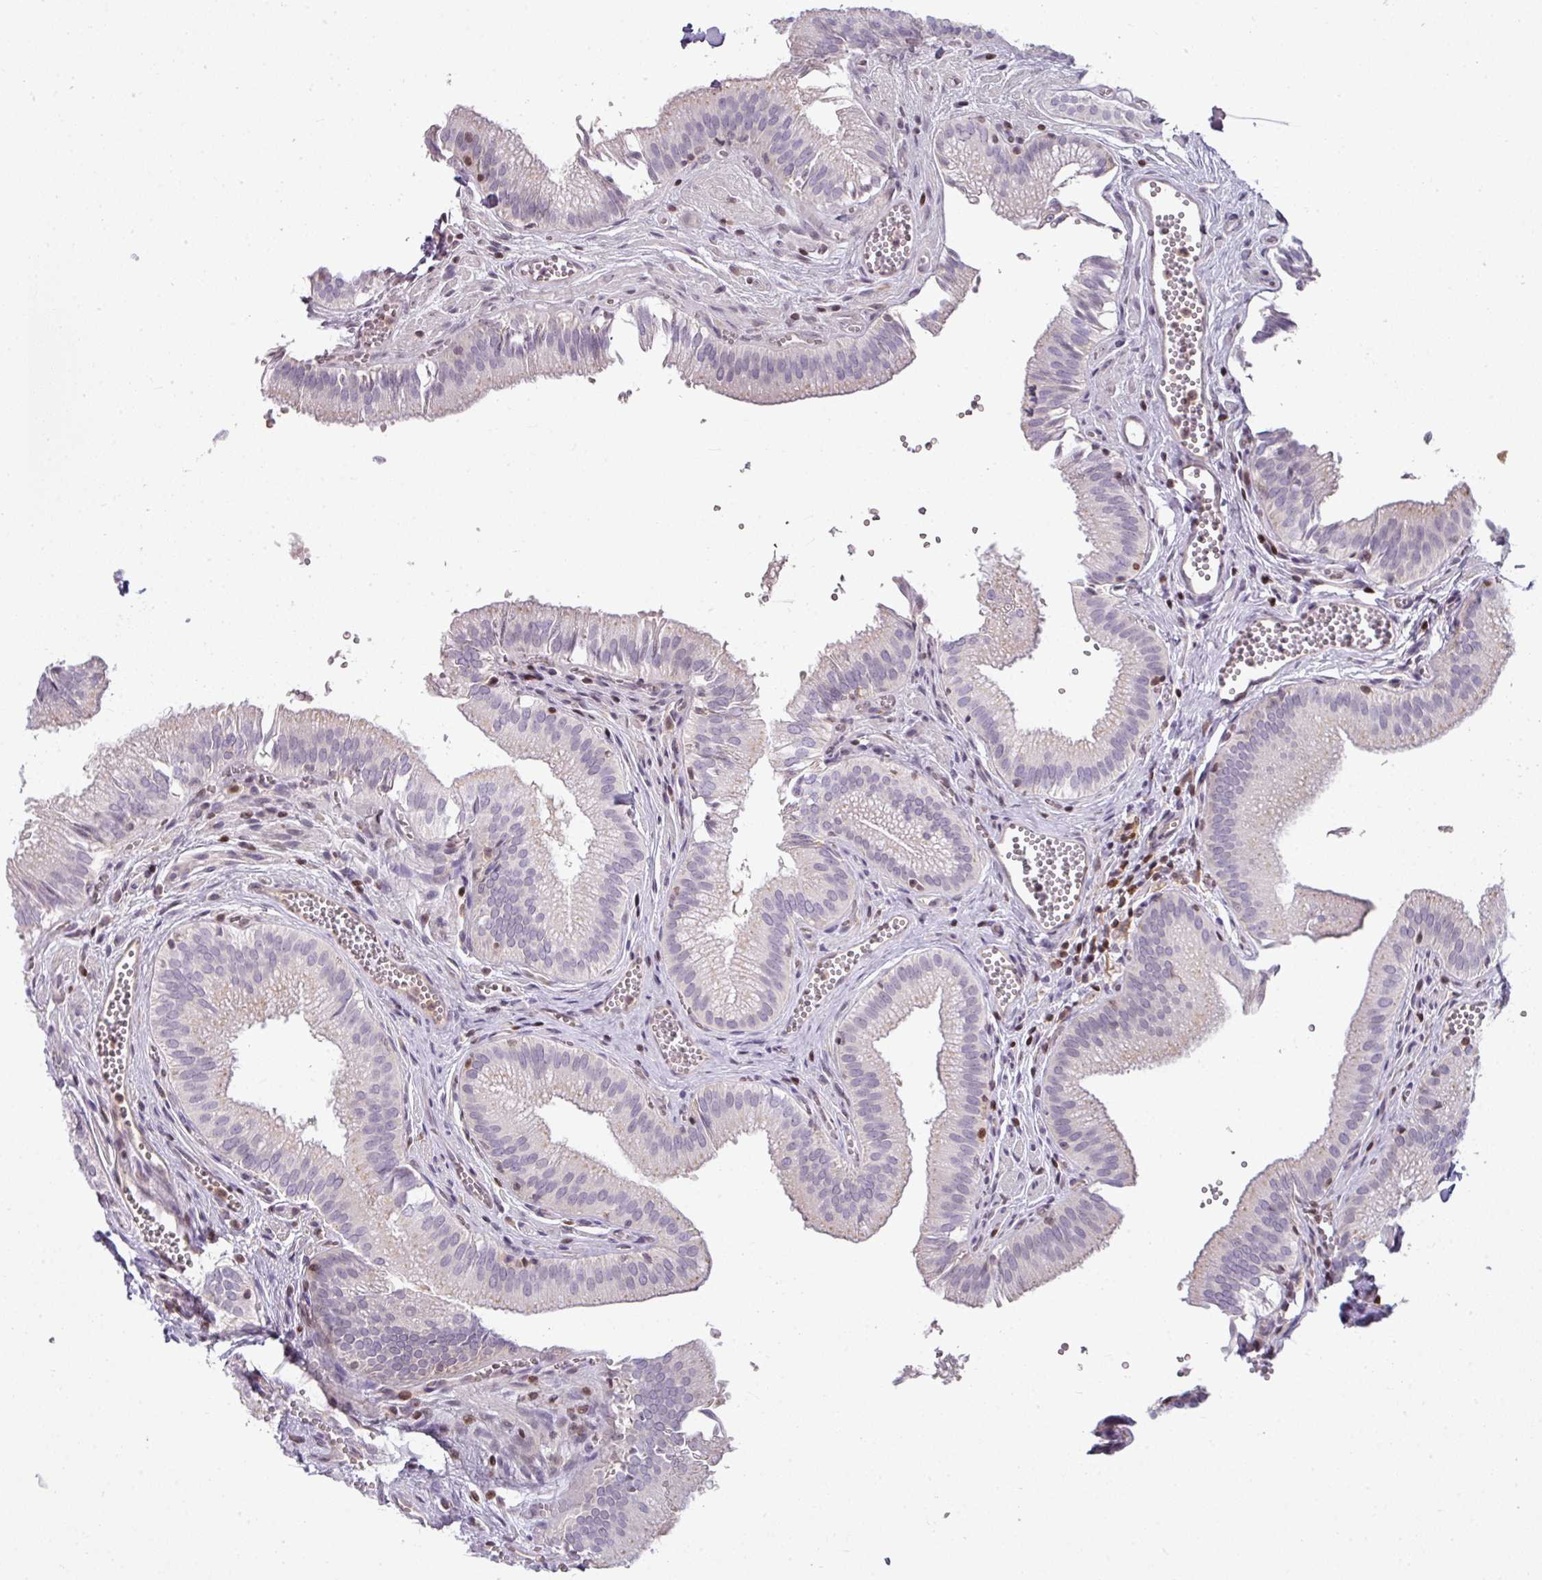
{"staining": {"intensity": "negative", "quantity": "none", "location": "none"}, "tissue": "gallbladder", "cell_type": "Glandular cells", "image_type": "normal", "snomed": [{"axis": "morphology", "description": "Normal tissue, NOS"}, {"axis": "topography", "description": "Gallbladder"}, {"axis": "topography", "description": "Peripheral nerve tissue"}], "caption": "Immunohistochemistry (IHC) micrograph of benign gallbladder stained for a protein (brown), which exhibits no expression in glandular cells.", "gene": "STAT5A", "patient": {"sex": "male", "age": 17}}